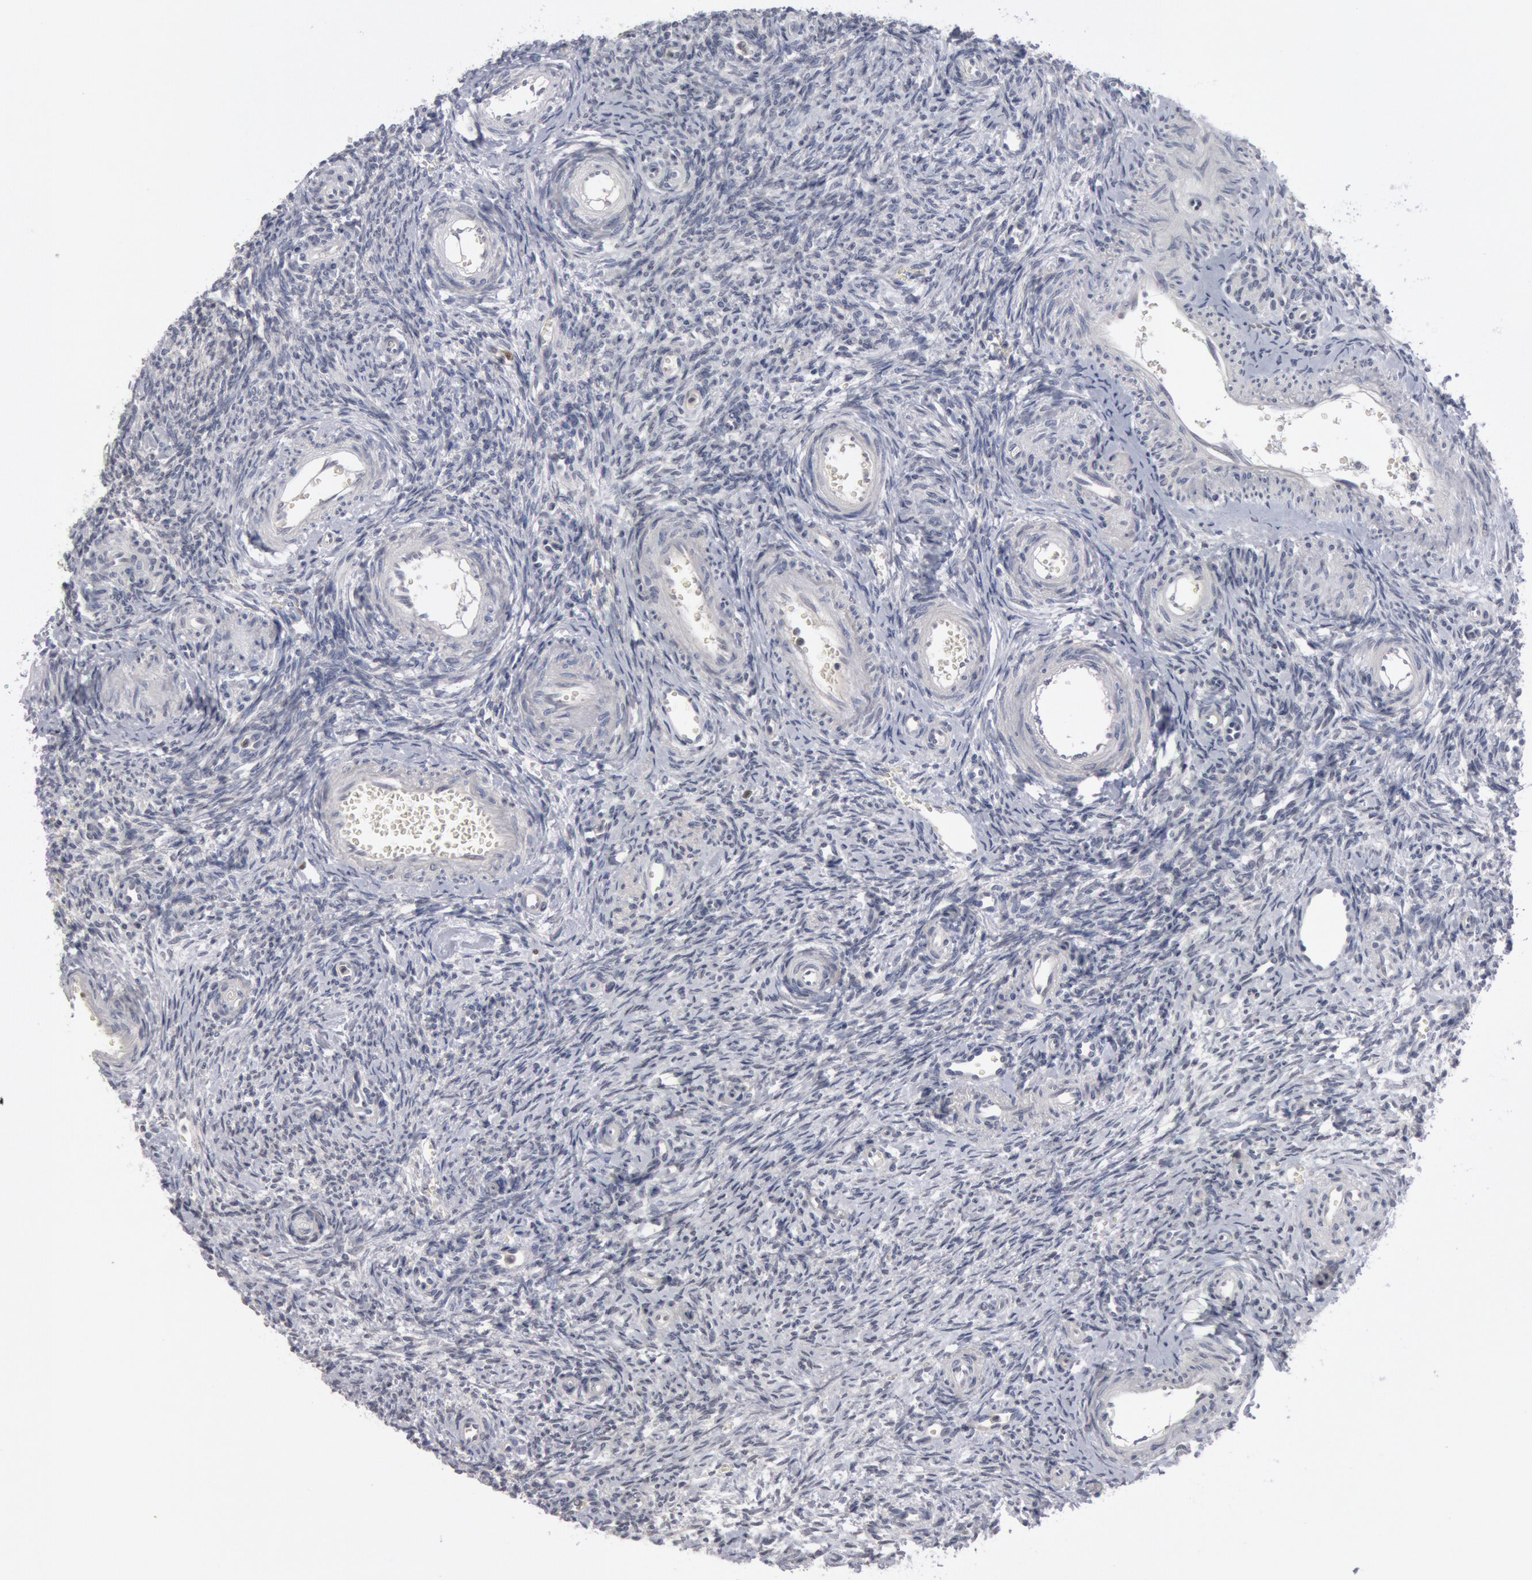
{"staining": {"intensity": "strong", "quantity": "<25%", "location": "nuclear"}, "tissue": "ovary", "cell_type": "Follicle cells", "image_type": "normal", "snomed": [{"axis": "morphology", "description": "Normal tissue, NOS"}, {"axis": "topography", "description": "Ovary"}], "caption": "Human ovary stained for a protein (brown) reveals strong nuclear positive staining in about <25% of follicle cells.", "gene": "WDHD1", "patient": {"sex": "female", "age": 39}}